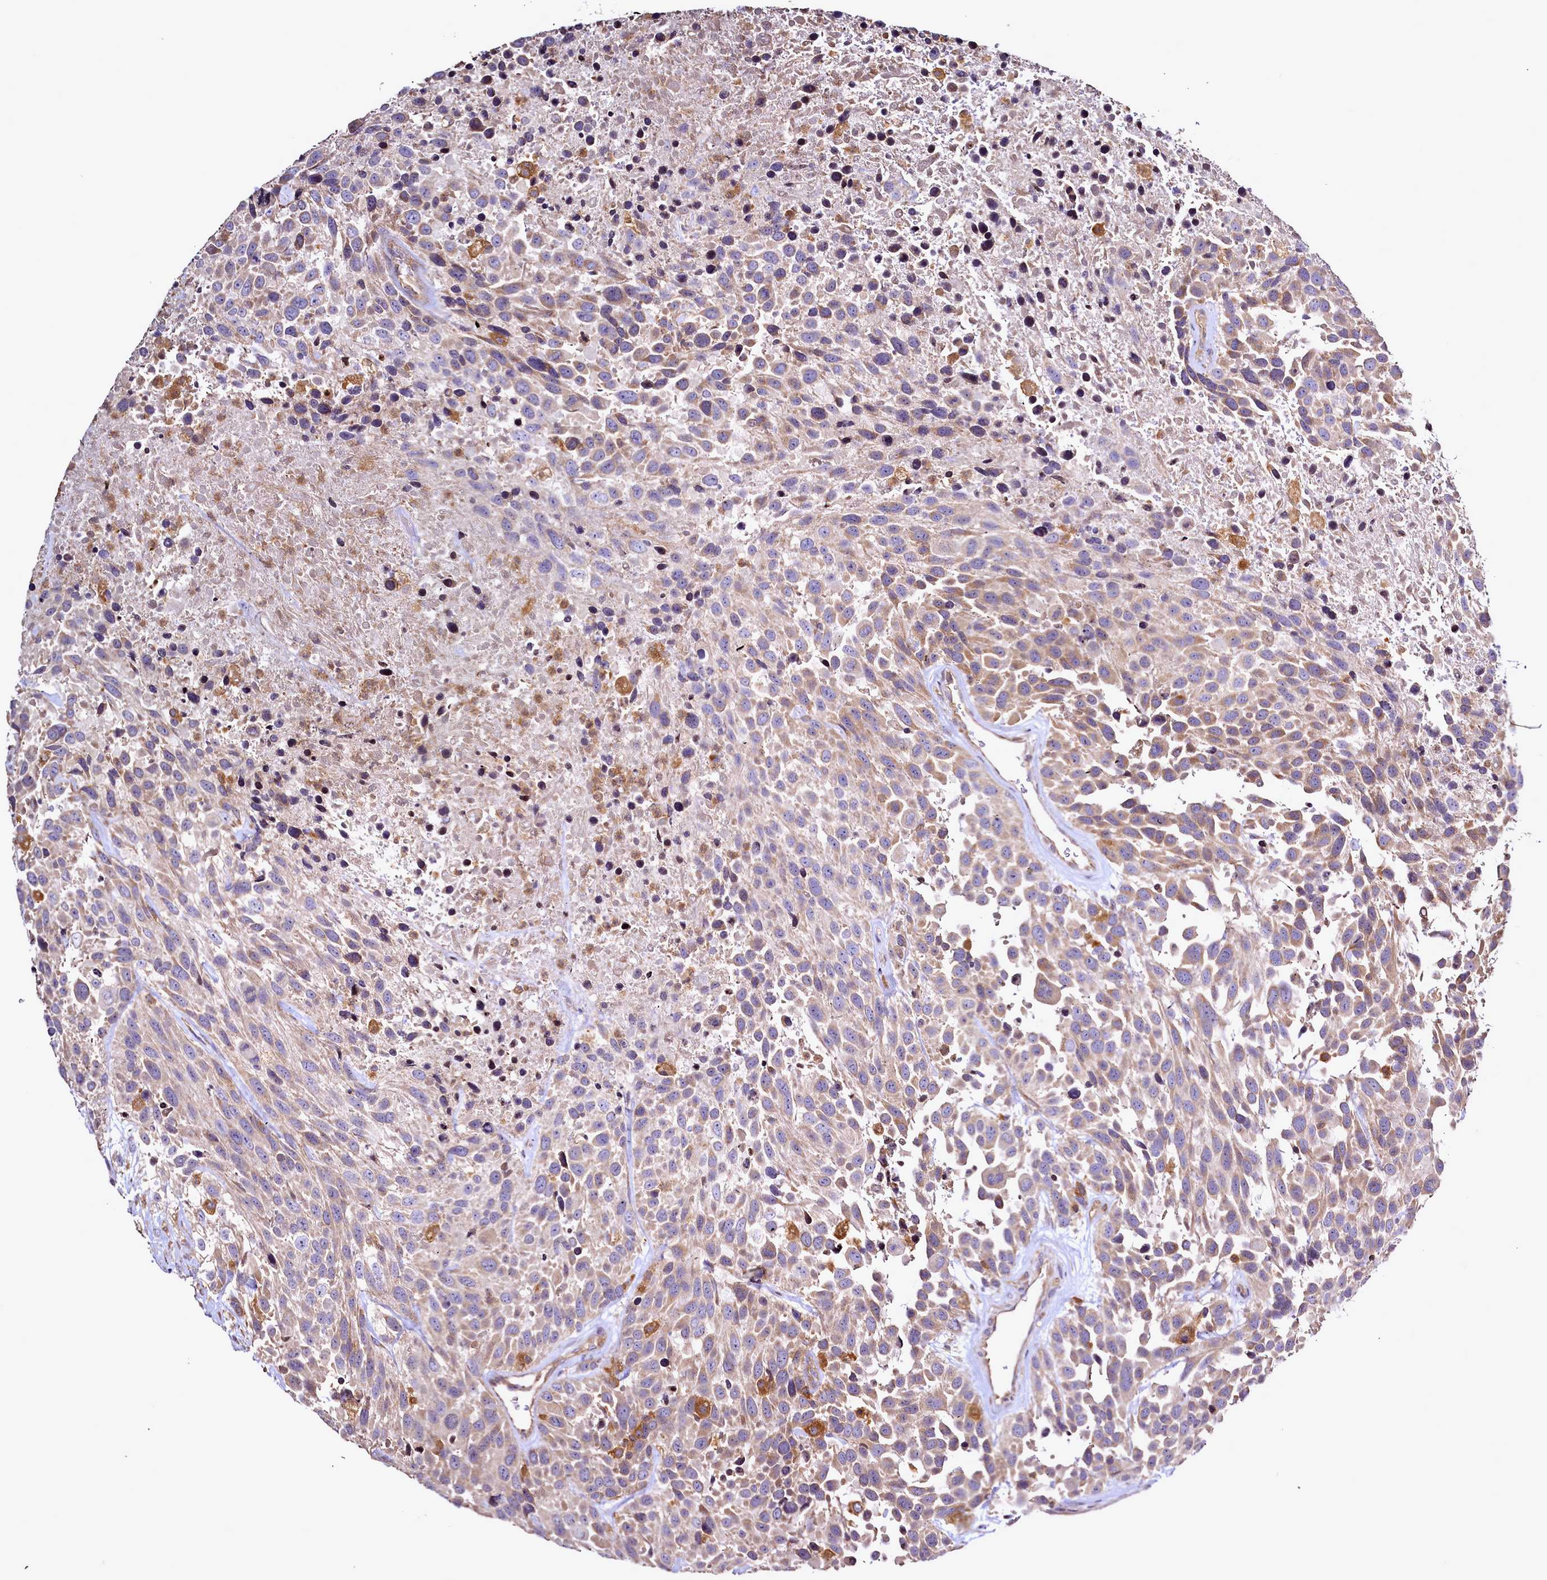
{"staining": {"intensity": "weak", "quantity": "25%-75%", "location": "cytoplasmic/membranous"}, "tissue": "urothelial cancer", "cell_type": "Tumor cells", "image_type": "cancer", "snomed": [{"axis": "morphology", "description": "Urothelial carcinoma, High grade"}, {"axis": "topography", "description": "Urinary bladder"}], "caption": "Immunohistochemistry histopathology image of neoplastic tissue: human urothelial cancer stained using immunohistochemistry (IHC) demonstrates low levels of weak protein expression localized specifically in the cytoplasmic/membranous of tumor cells, appearing as a cytoplasmic/membranous brown color.", "gene": "NCKAP1L", "patient": {"sex": "female", "age": 70}}